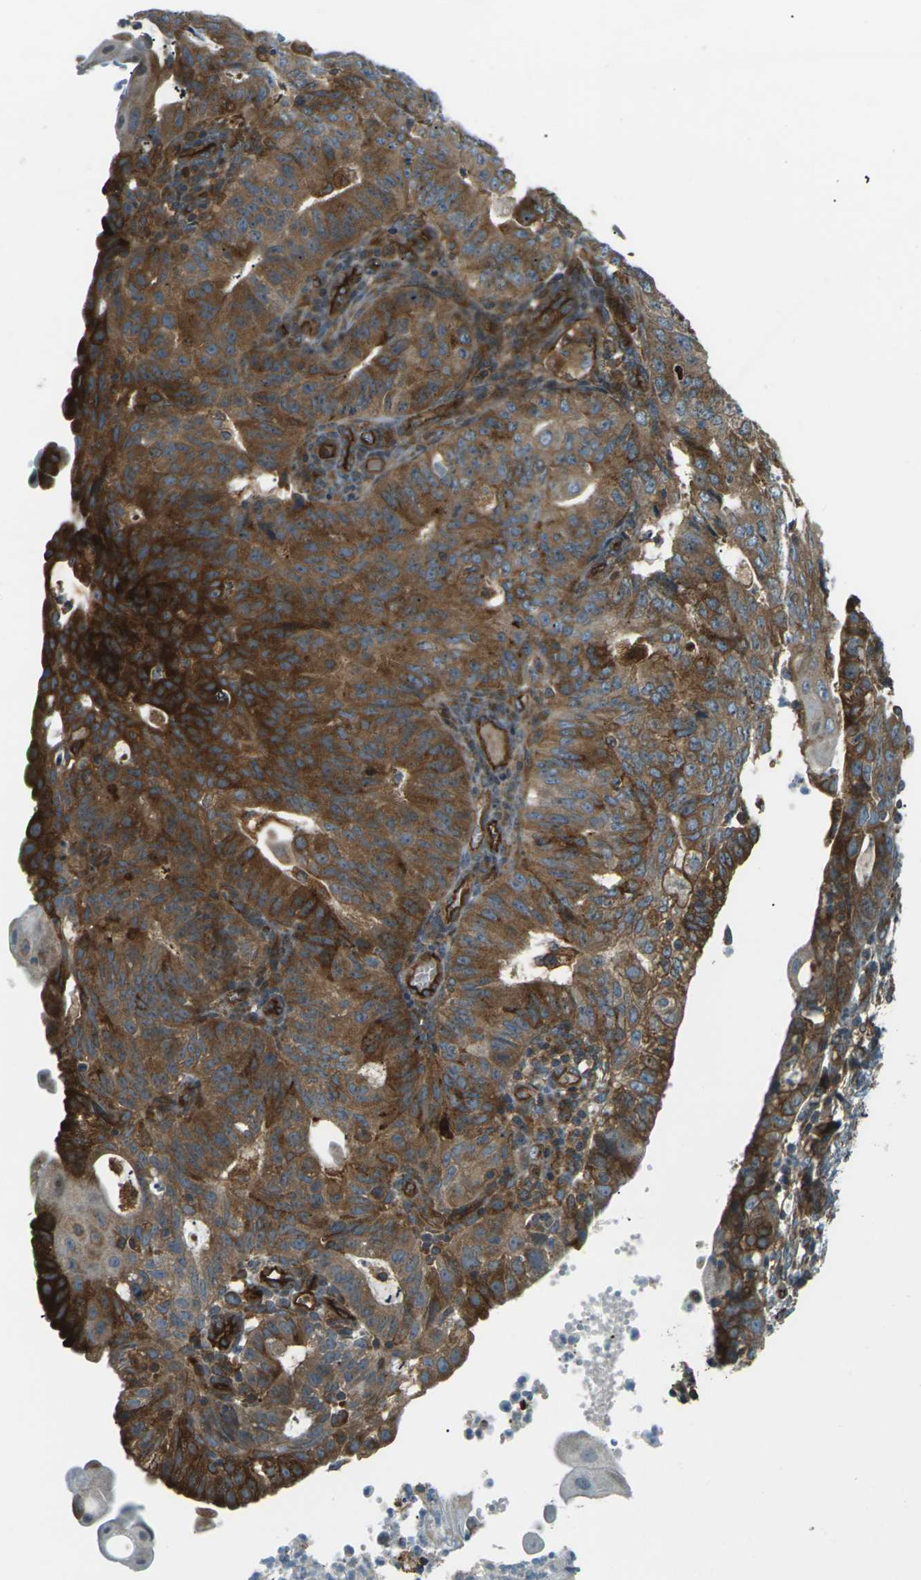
{"staining": {"intensity": "strong", "quantity": ">75%", "location": "cytoplasmic/membranous"}, "tissue": "endometrial cancer", "cell_type": "Tumor cells", "image_type": "cancer", "snomed": [{"axis": "morphology", "description": "Adenocarcinoma, NOS"}, {"axis": "topography", "description": "Endometrium"}], "caption": "Approximately >75% of tumor cells in human adenocarcinoma (endometrial) reveal strong cytoplasmic/membranous protein positivity as visualized by brown immunohistochemical staining.", "gene": "S1PR1", "patient": {"sex": "female", "age": 32}}